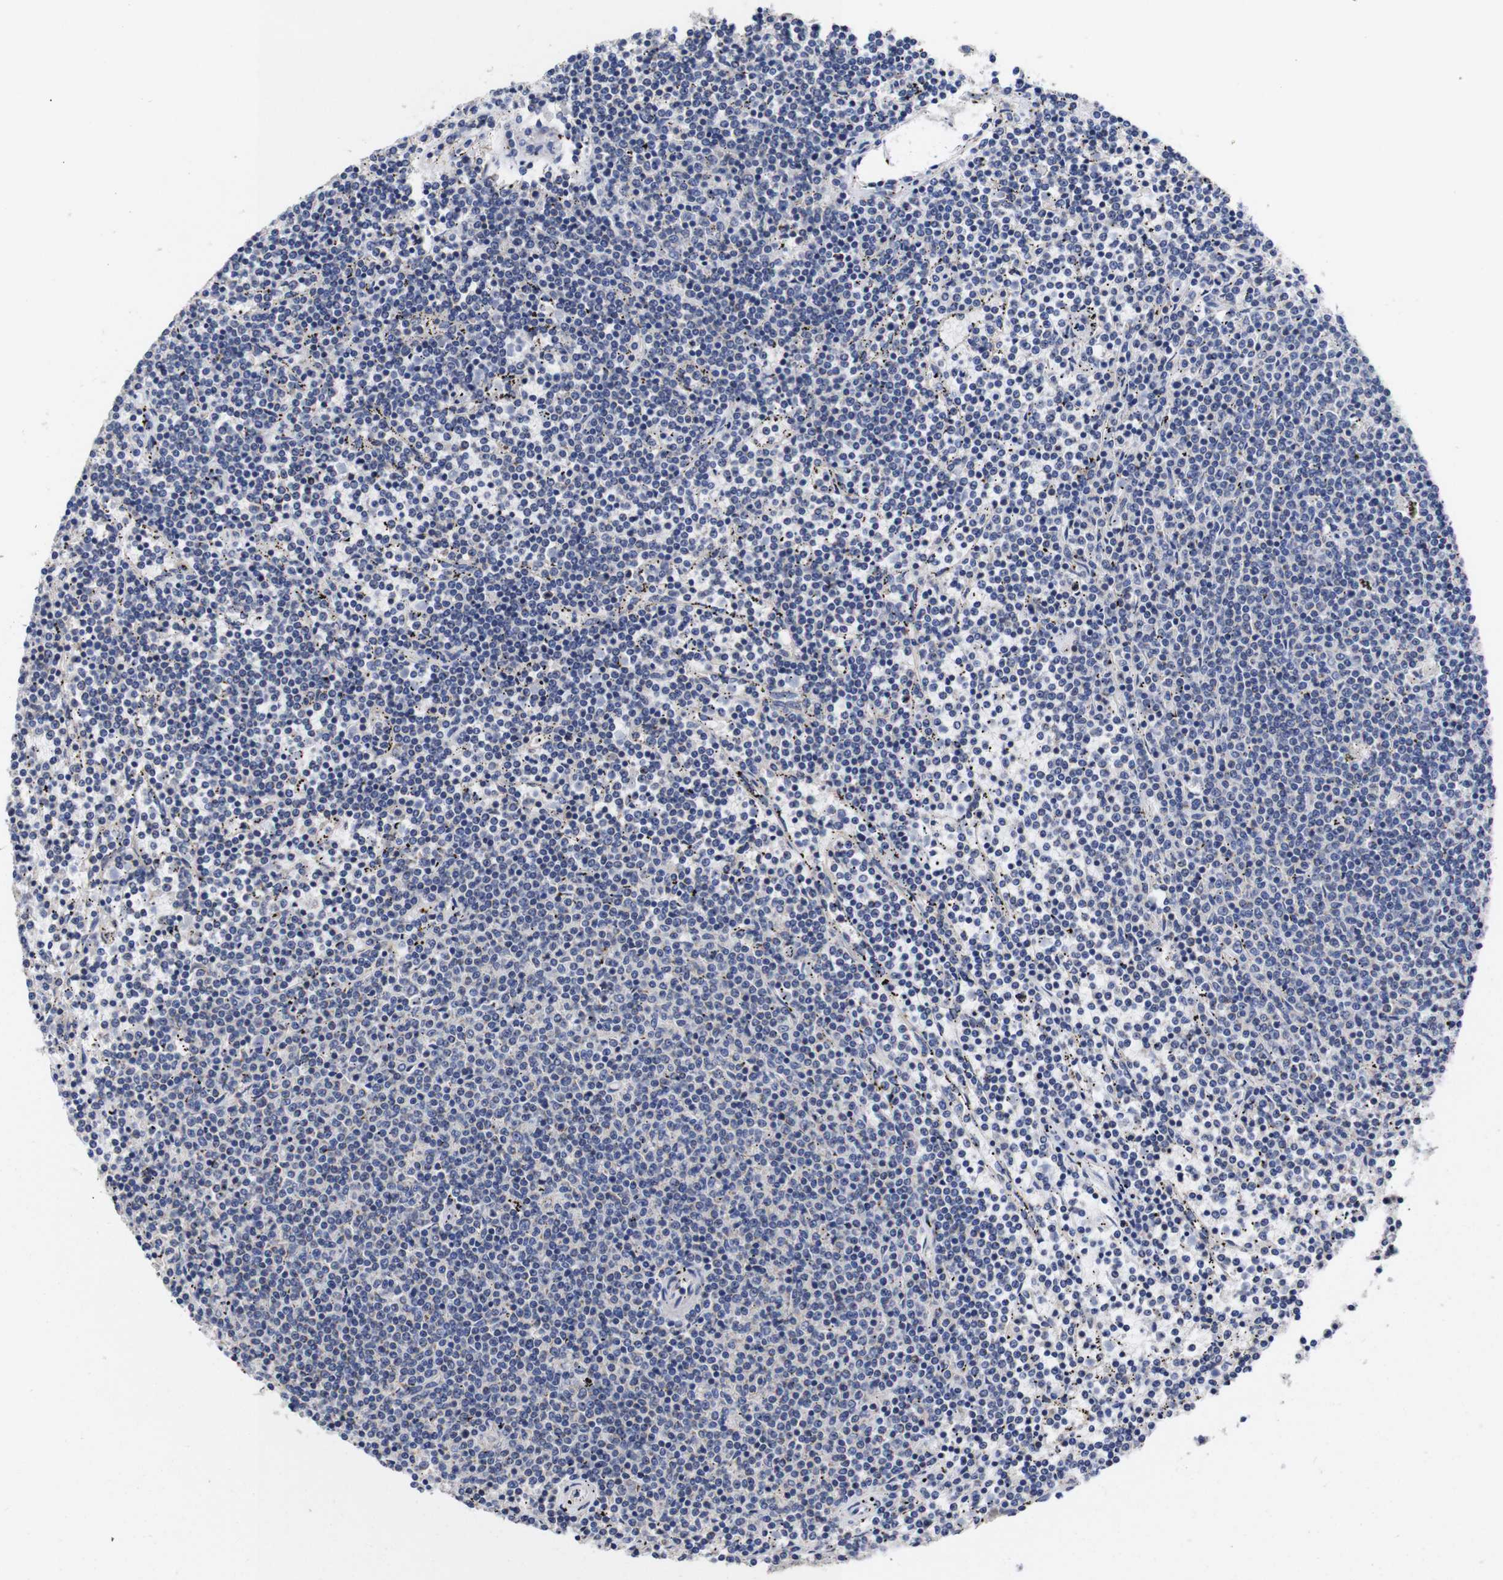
{"staining": {"intensity": "negative", "quantity": "none", "location": "none"}, "tissue": "lymphoma", "cell_type": "Tumor cells", "image_type": "cancer", "snomed": [{"axis": "morphology", "description": "Malignant lymphoma, non-Hodgkin's type, Low grade"}, {"axis": "topography", "description": "Spleen"}], "caption": "IHC of human lymphoma shows no expression in tumor cells. (DAB IHC visualized using brightfield microscopy, high magnification).", "gene": "OPN3", "patient": {"sex": "female", "age": 50}}